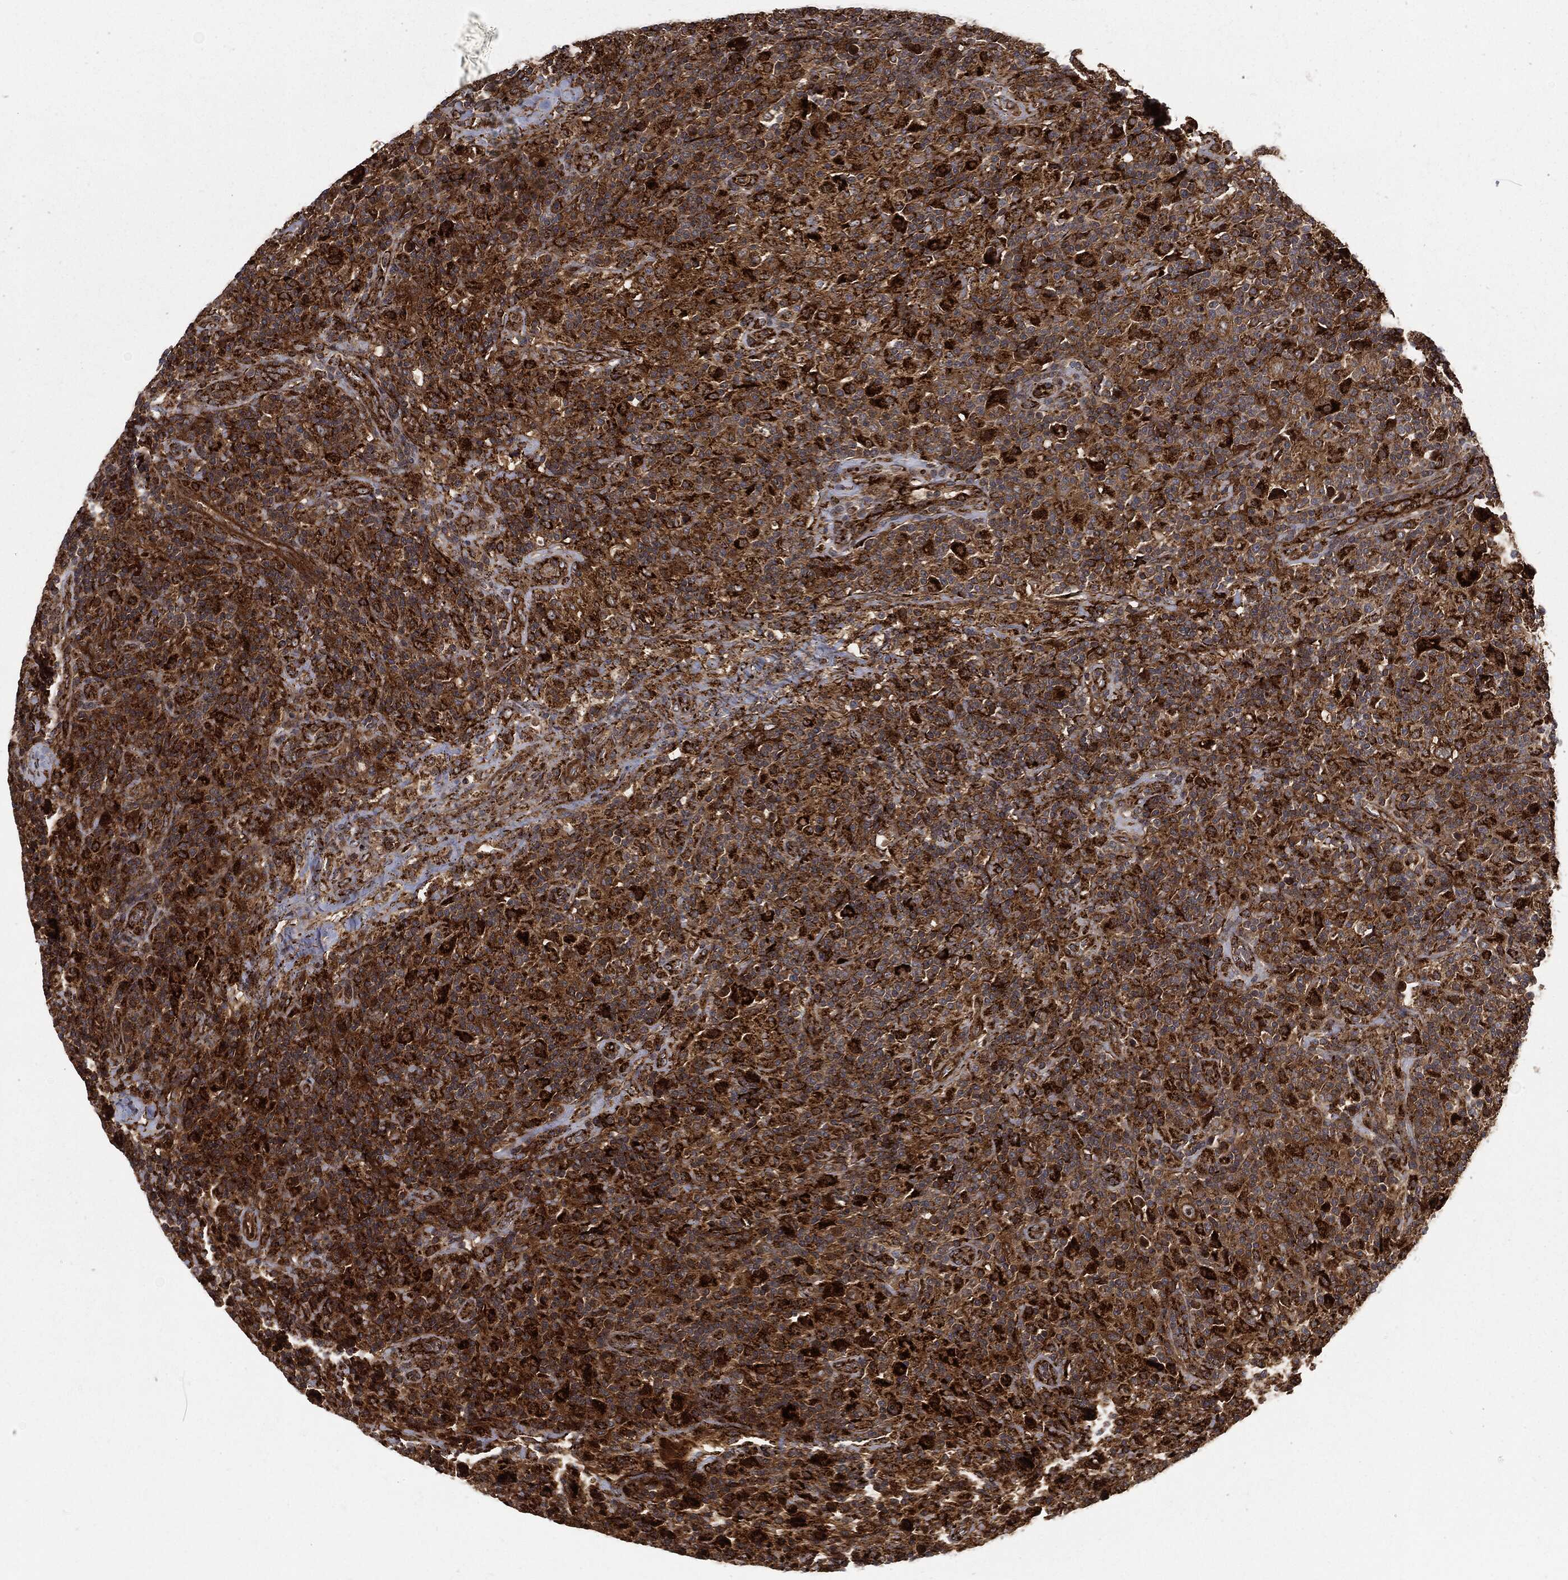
{"staining": {"intensity": "moderate", "quantity": ">75%", "location": "cytoplasmic/membranous"}, "tissue": "lymphoma", "cell_type": "Tumor cells", "image_type": "cancer", "snomed": [{"axis": "morphology", "description": "Hodgkin's disease, NOS"}, {"axis": "topography", "description": "Lymph node"}], "caption": "This image reveals Hodgkin's disease stained with immunohistochemistry to label a protein in brown. The cytoplasmic/membranous of tumor cells show moderate positivity for the protein. Nuclei are counter-stained blue.", "gene": "RFTN1", "patient": {"sex": "male", "age": 70}}